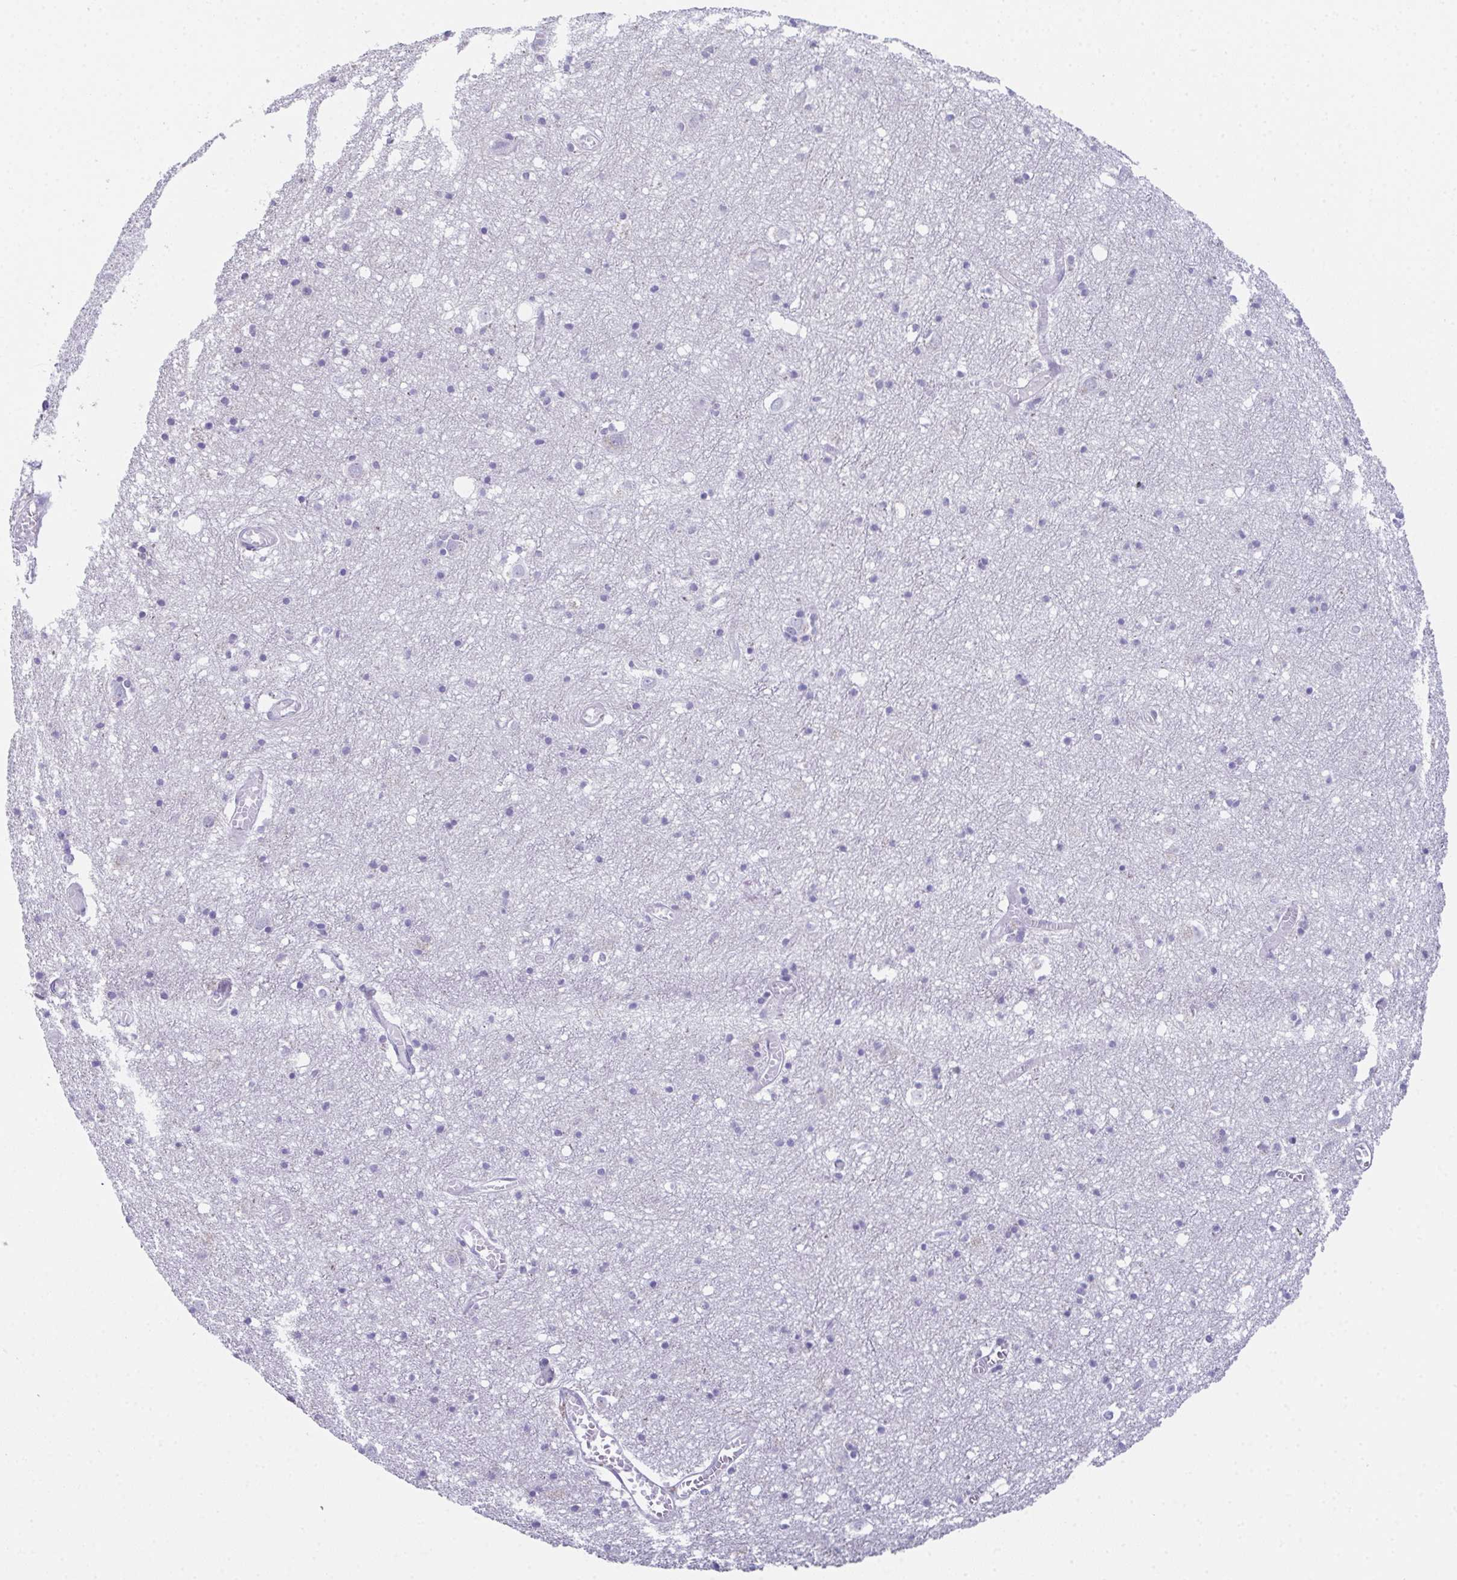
{"staining": {"intensity": "negative", "quantity": "none", "location": "none"}, "tissue": "cerebral cortex", "cell_type": "Endothelial cells", "image_type": "normal", "snomed": [{"axis": "morphology", "description": "Normal tissue, NOS"}, {"axis": "topography", "description": "Cerebral cortex"}], "caption": "The histopathology image demonstrates no significant staining in endothelial cells of cerebral cortex. (DAB (3,3'-diaminobenzidine) IHC with hematoxylin counter stain).", "gene": "TEX19", "patient": {"sex": "male", "age": 70}}